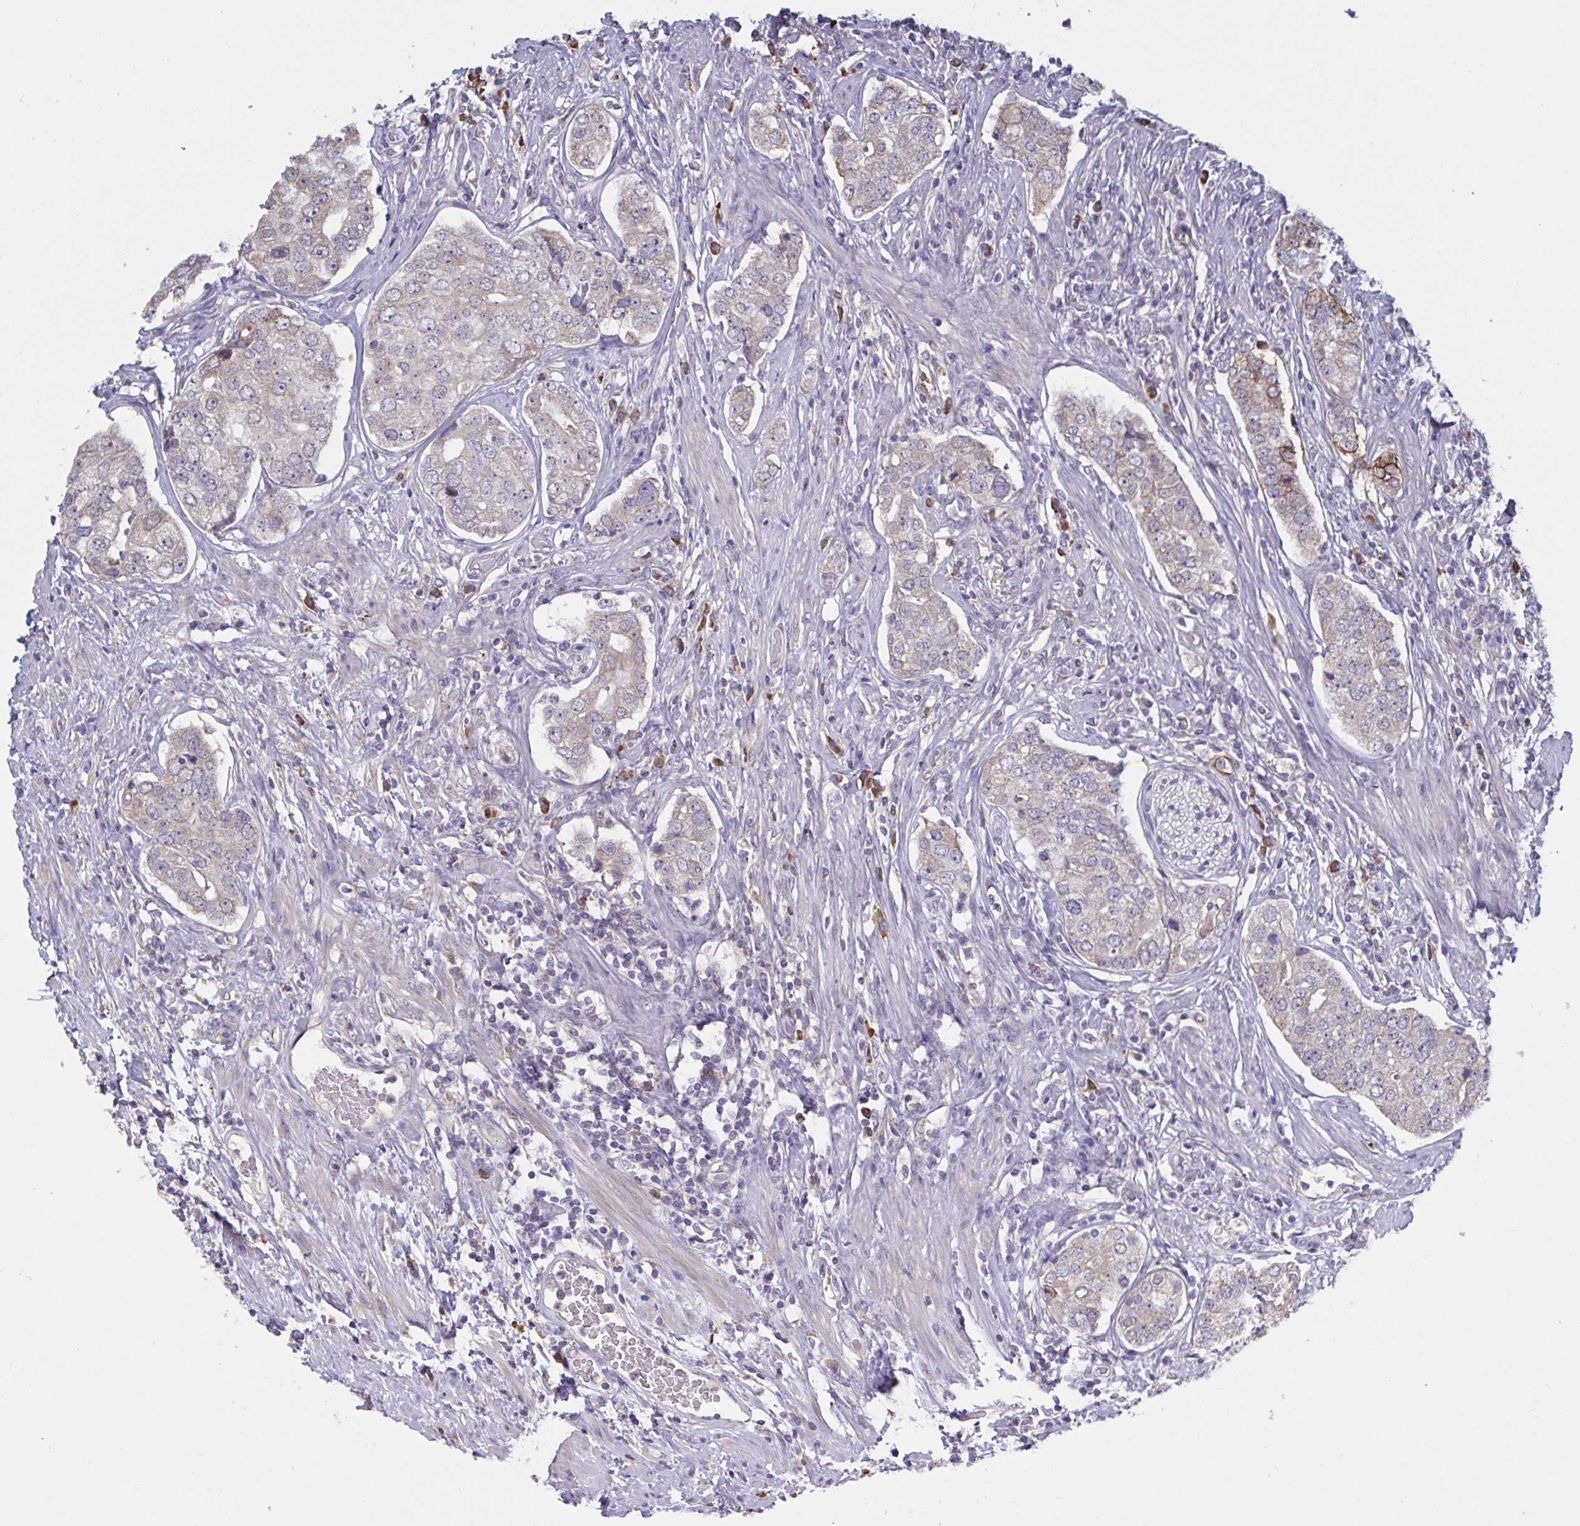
{"staining": {"intensity": "weak", "quantity": "<25%", "location": "cytoplasmic/membranous"}, "tissue": "prostate cancer", "cell_type": "Tumor cells", "image_type": "cancer", "snomed": [{"axis": "morphology", "description": "Adenocarcinoma, High grade"}, {"axis": "topography", "description": "Prostate"}], "caption": "Human prostate cancer (high-grade adenocarcinoma) stained for a protein using immunohistochemistry (IHC) displays no positivity in tumor cells.", "gene": "CD1E", "patient": {"sex": "male", "age": 60}}